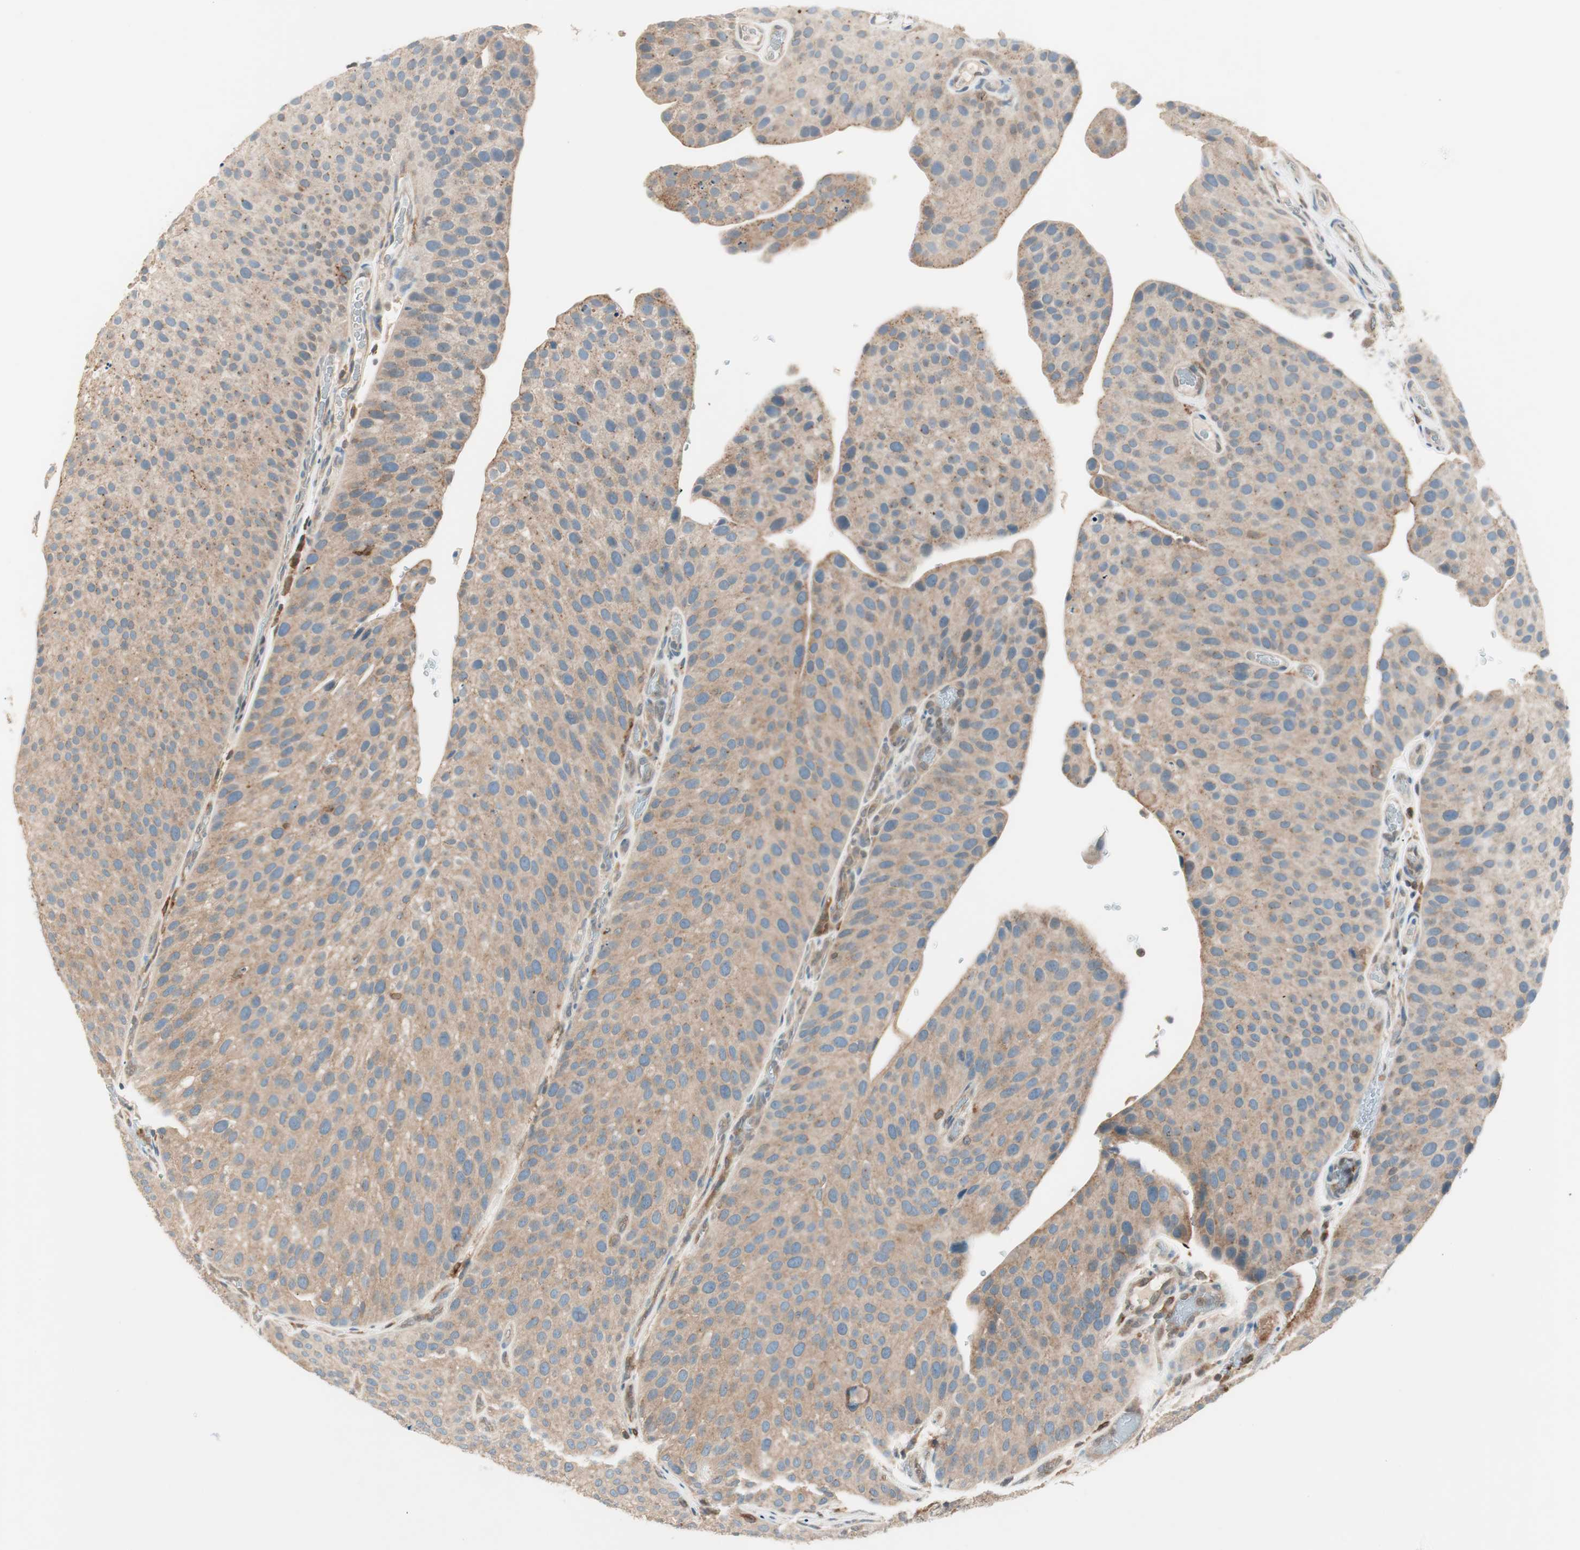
{"staining": {"intensity": "moderate", "quantity": ">75%", "location": "cytoplasmic/membranous"}, "tissue": "urothelial cancer", "cell_type": "Tumor cells", "image_type": "cancer", "snomed": [{"axis": "morphology", "description": "Urothelial carcinoma, Low grade"}, {"axis": "topography", "description": "Smooth muscle"}, {"axis": "topography", "description": "Urinary bladder"}], "caption": "Human urothelial cancer stained with a protein marker demonstrates moderate staining in tumor cells.", "gene": "GALT", "patient": {"sex": "male", "age": 60}}